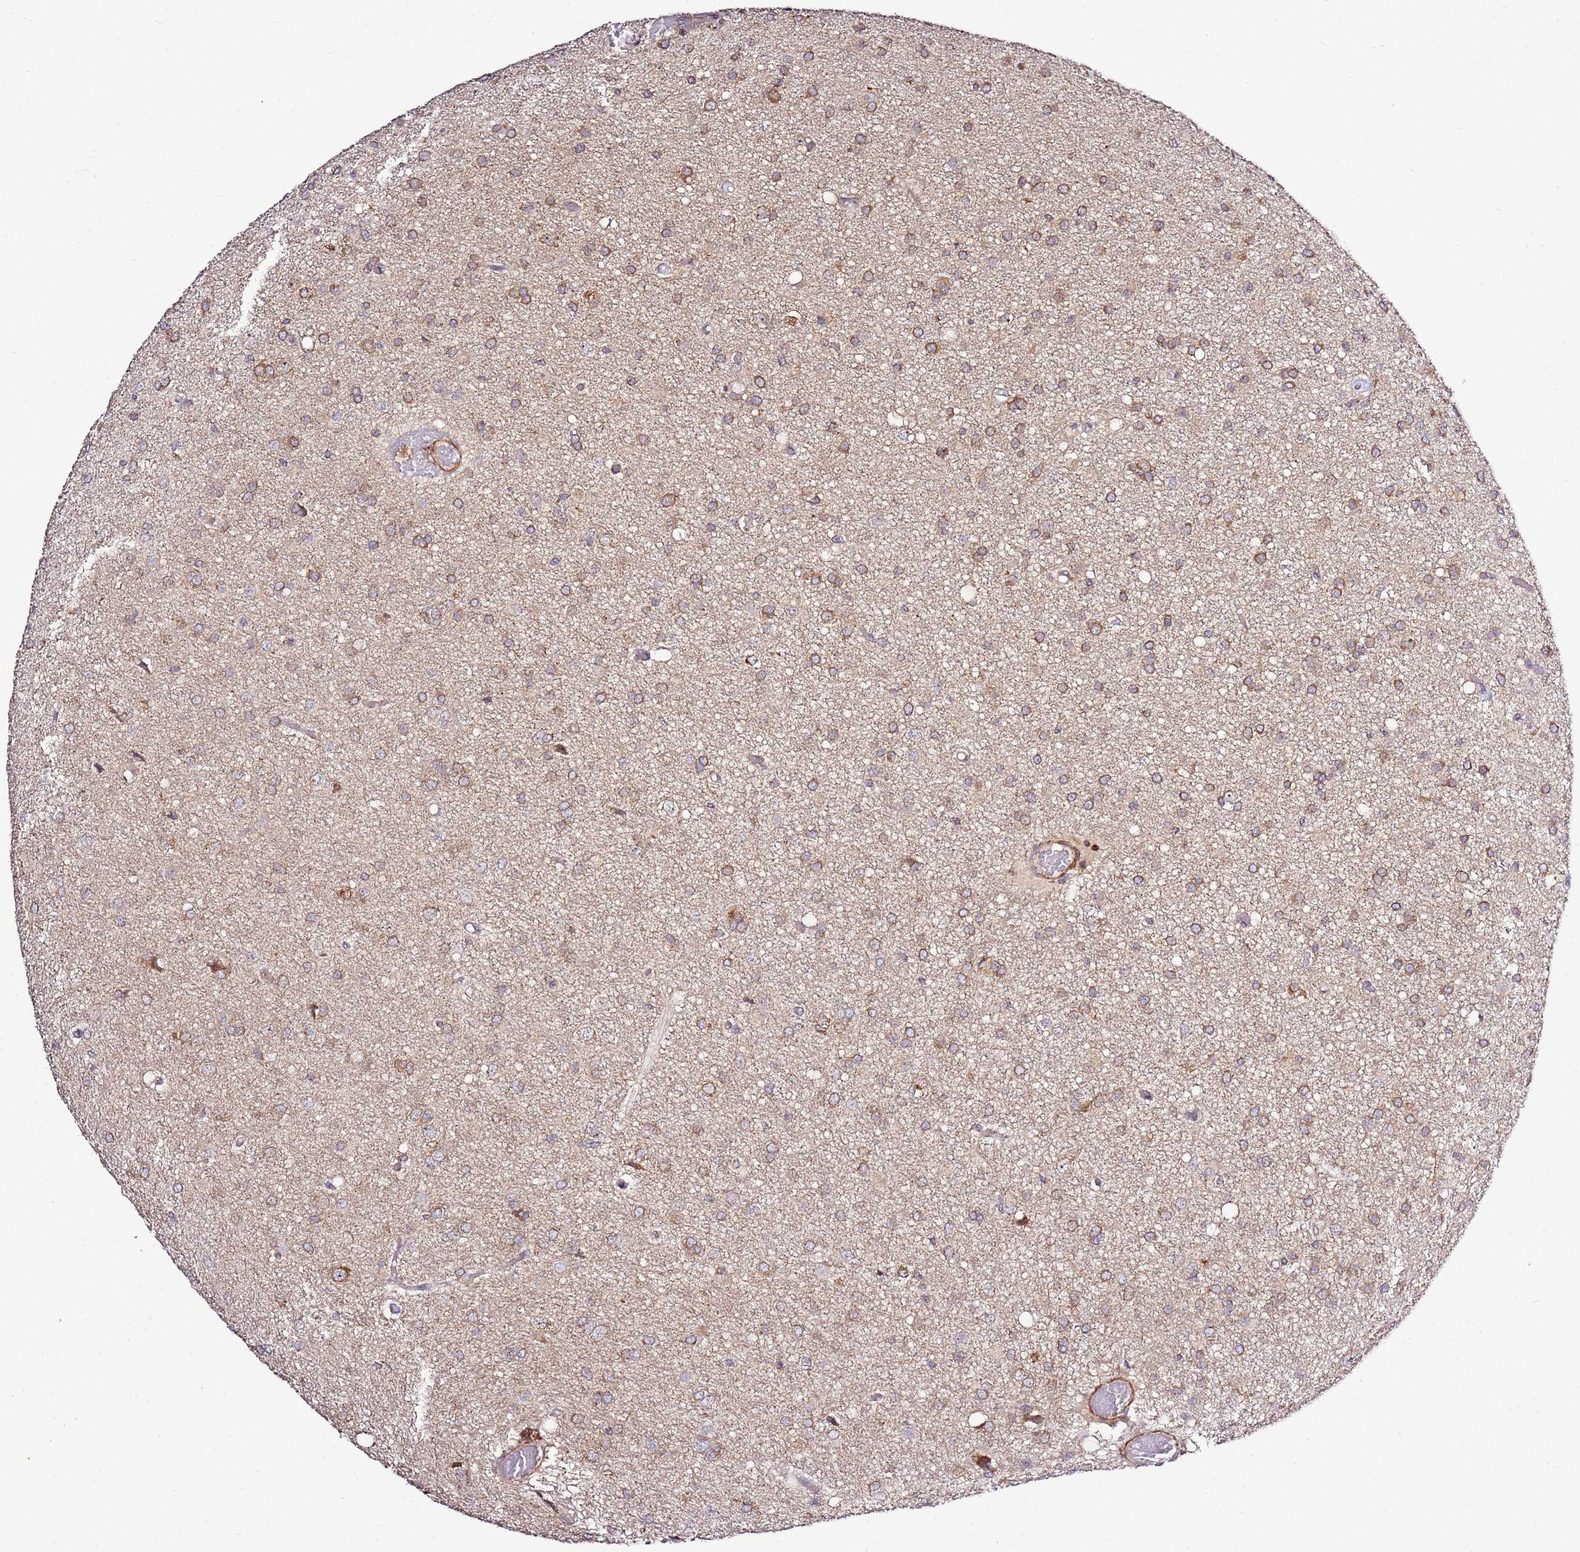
{"staining": {"intensity": "moderate", "quantity": ">75%", "location": "cytoplasmic/membranous"}, "tissue": "glioma", "cell_type": "Tumor cells", "image_type": "cancer", "snomed": [{"axis": "morphology", "description": "Glioma, malignant, High grade"}, {"axis": "topography", "description": "Brain"}], "caption": "Immunohistochemistry of glioma shows medium levels of moderate cytoplasmic/membranous positivity in approximately >75% of tumor cells.", "gene": "PVRIG", "patient": {"sex": "female", "age": 50}}